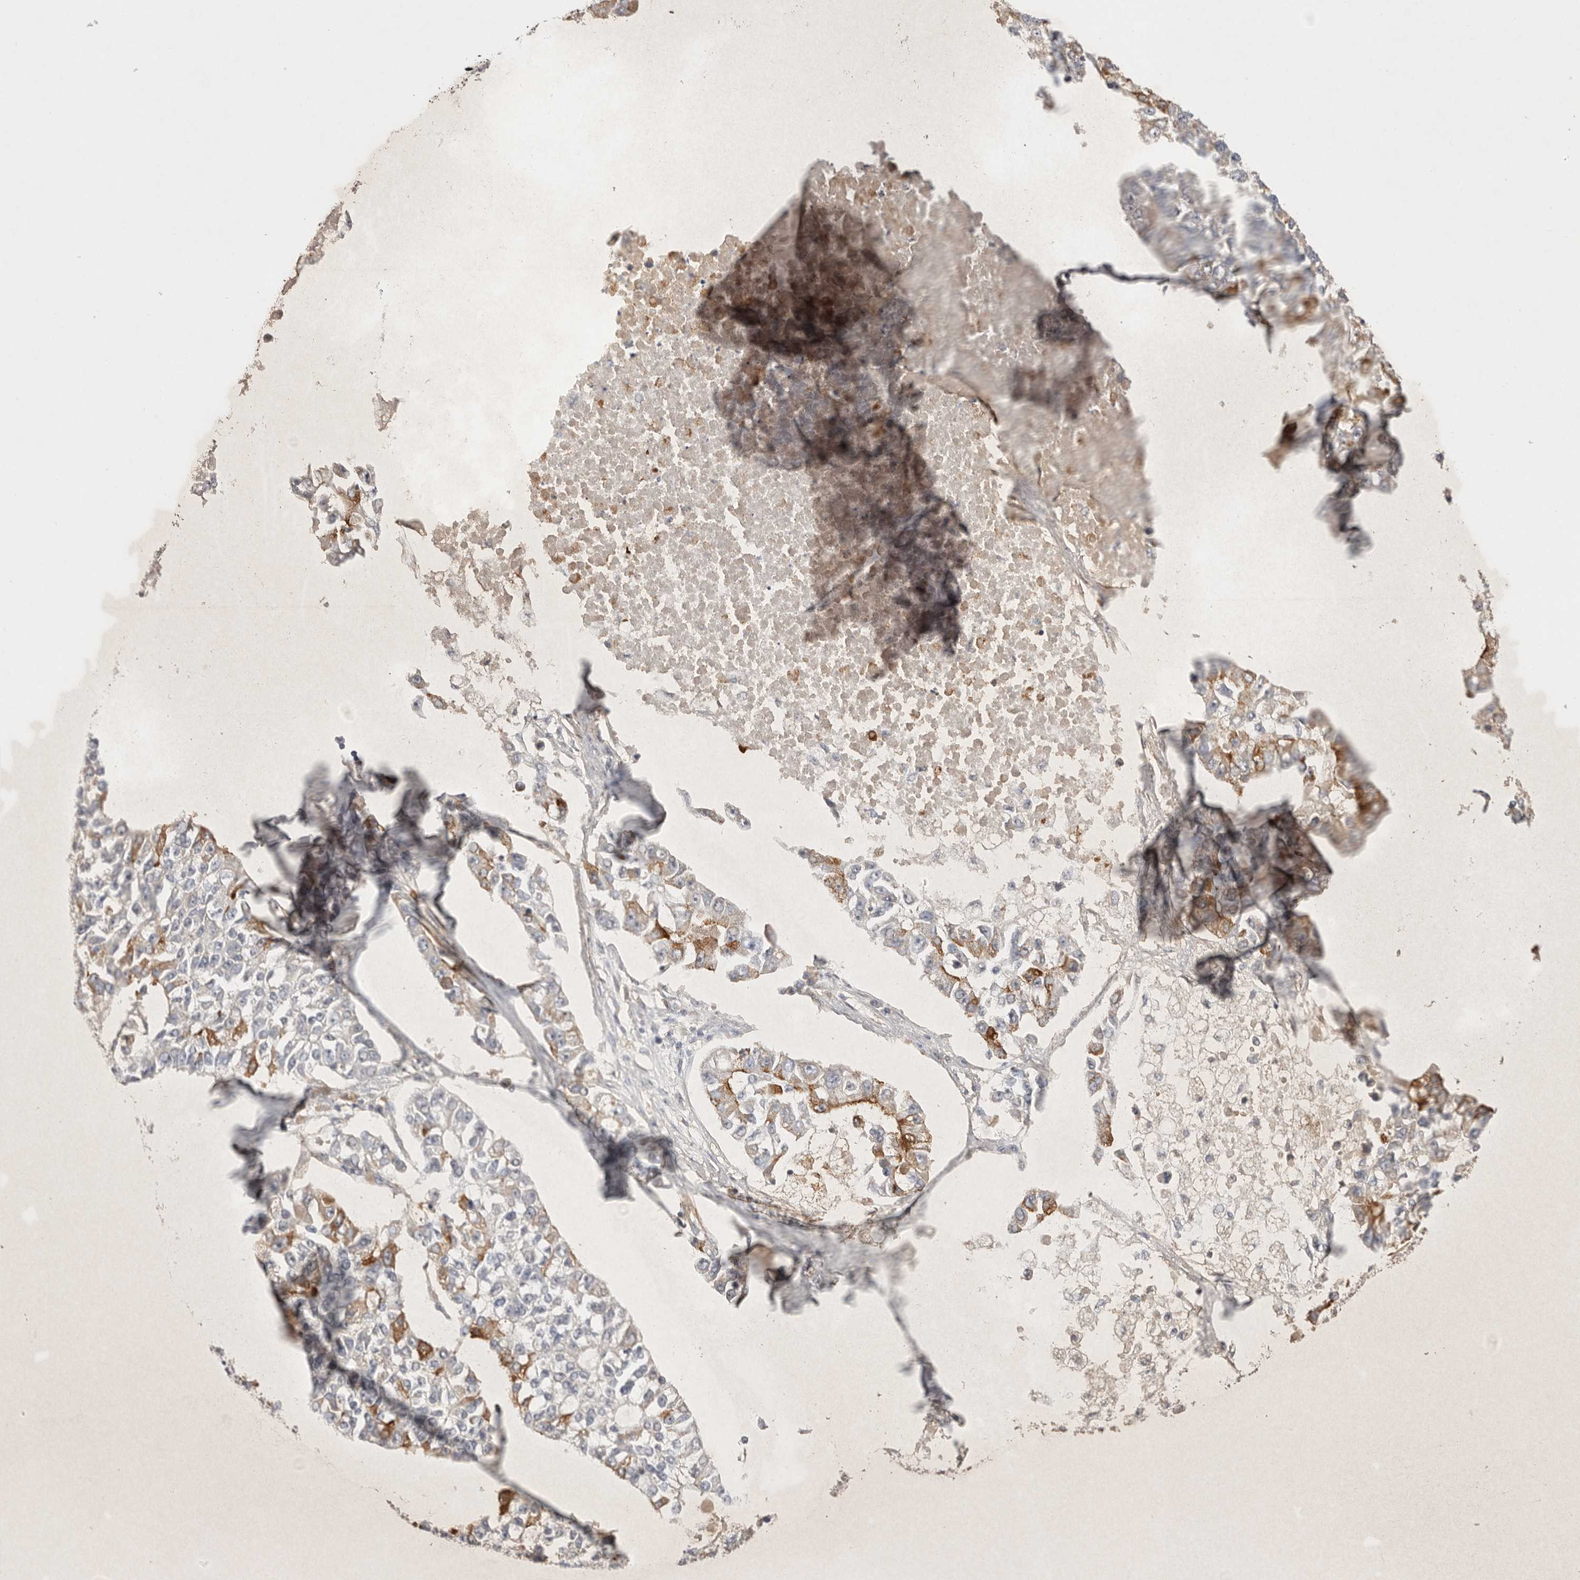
{"staining": {"intensity": "moderate", "quantity": "<25%", "location": "cytoplasmic/membranous"}, "tissue": "lung cancer", "cell_type": "Tumor cells", "image_type": "cancer", "snomed": [{"axis": "morphology", "description": "Adenocarcinoma, NOS"}, {"axis": "topography", "description": "Lung"}], "caption": "Lung cancer (adenocarcinoma) stained for a protein displays moderate cytoplasmic/membranous positivity in tumor cells. (brown staining indicates protein expression, while blue staining denotes nuclei).", "gene": "NRCAM", "patient": {"sex": "male", "age": 49}}